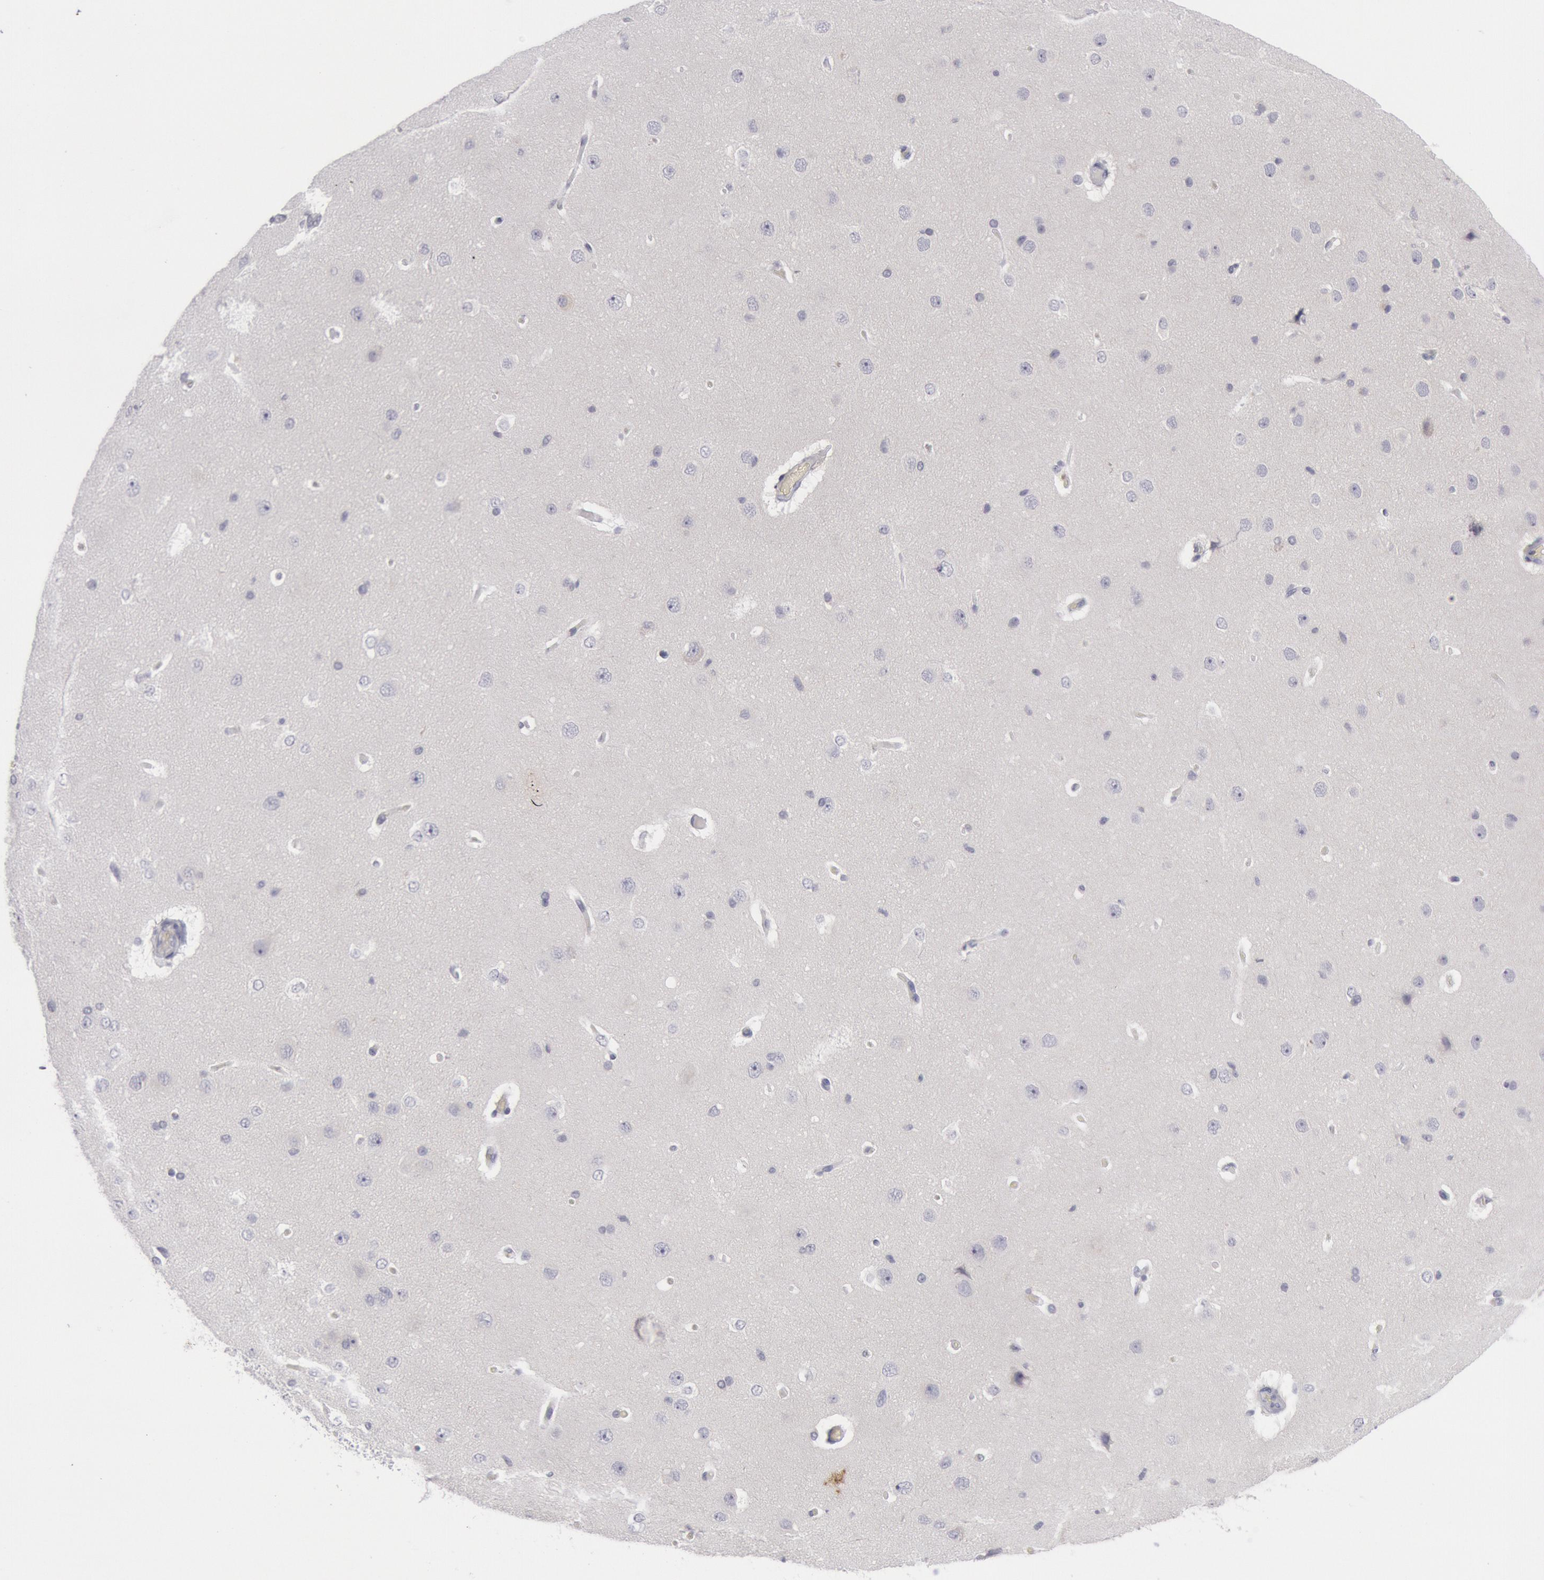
{"staining": {"intensity": "negative", "quantity": "none", "location": "none"}, "tissue": "cerebral cortex", "cell_type": "Endothelial cells", "image_type": "normal", "snomed": [{"axis": "morphology", "description": "Normal tissue, NOS"}, {"axis": "topography", "description": "Cerebral cortex"}], "caption": "Cerebral cortex was stained to show a protein in brown. There is no significant staining in endothelial cells. (Stains: DAB (3,3'-diaminobenzidine) IHC with hematoxylin counter stain, Microscopy: brightfield microscopy at high magnification).", "gene": "KRT16", "patient": {"sex": "female", "age": 45}}